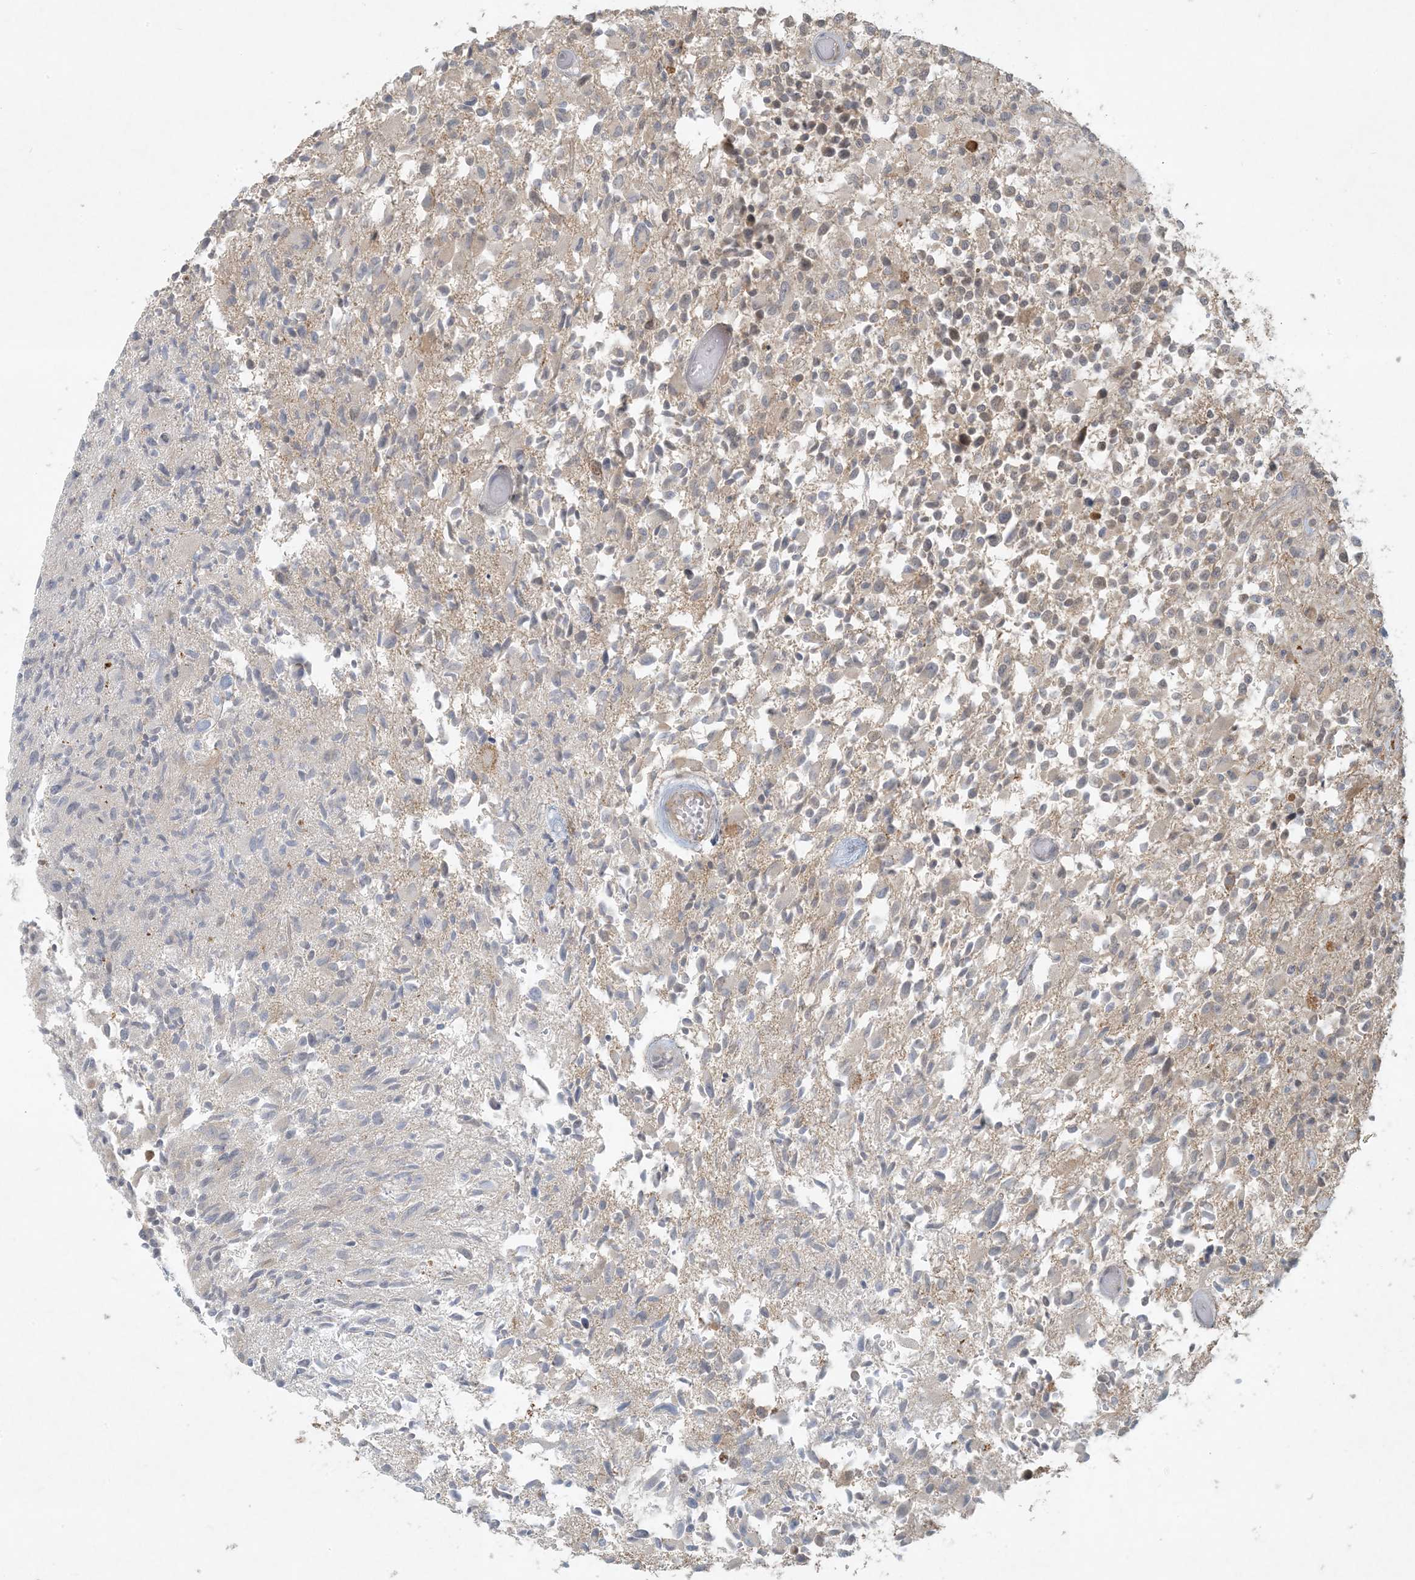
{"staining": {"intensity": "negative", "quantity": "none", "location": "none"}, "tissue": "glioma", "cell_type": "Tumor cells", "image_type": "cancer", "snomed": [{"axis": "morphology", "description": "Glioma, malignant, High grade"}, {"axis": "morphology", "description": "Glioblastoma, NOS"}, {"axis": "topography", "description": "Brain"}], "caption": "A high-resolution image shows immunohistochemistry (IHC) staining of glioblastoma, which exhibits no significant expression in tumor cells. (Stains: DAB immunohistochemistry with hematoxylin counter stain, Microscopy: brightfield microscopy at high magnification).", "gene": "BCORL1", "patient": {"sex": "male", "age": 60}}